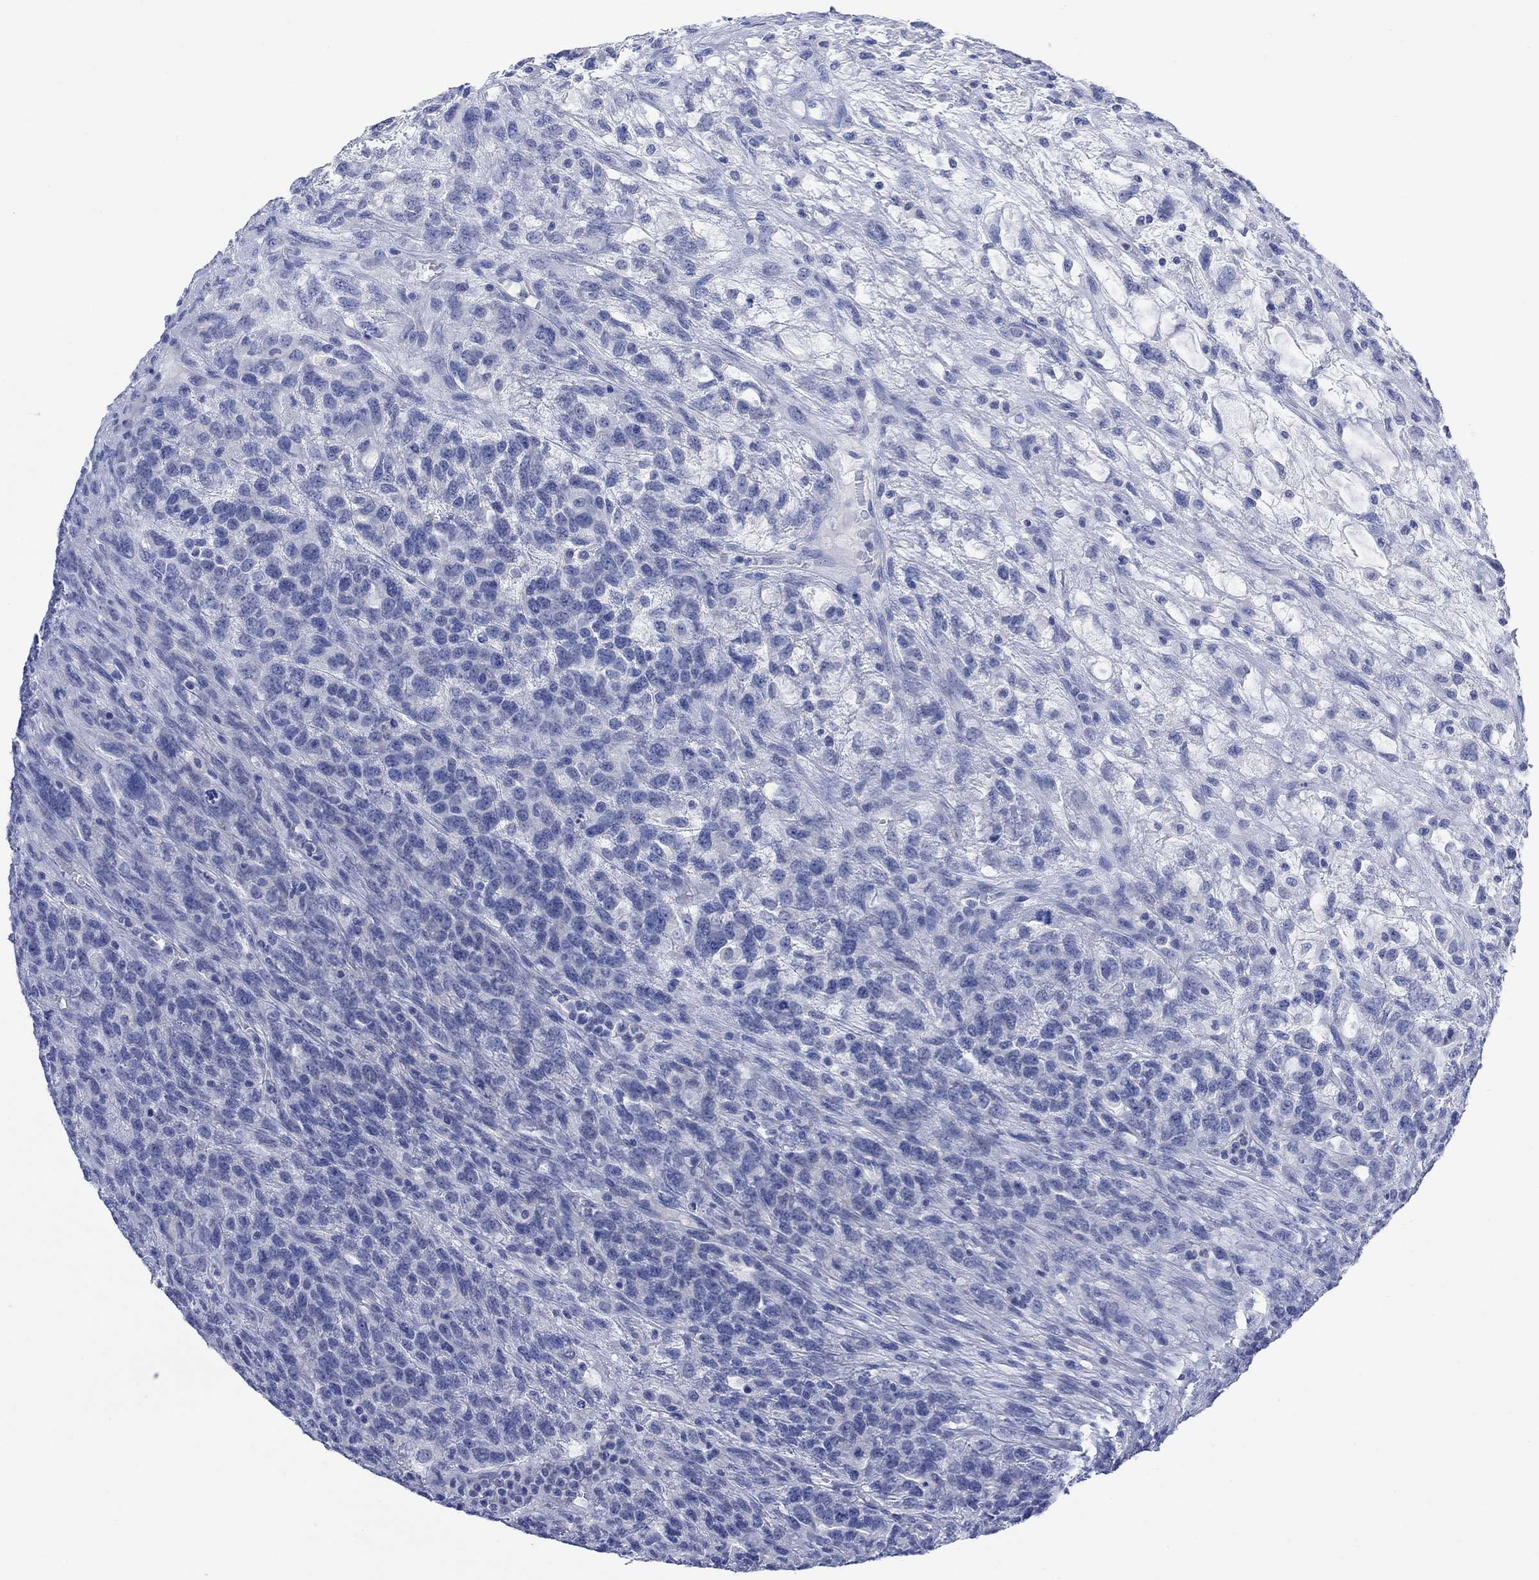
{"staining": {"intensity": "negative", "quantity": "none", "location": "none"}, "tissue": "testis cancer", "cell_type": "Tumor cells", "image_type": "cancer", "snomed": [{"axis": "morphology", "description": "Seminoma, NOS"}, {"axis": "topography", "description": "Testis"}], "caption": "This is an IHC photomicrograph of human testis seminoma. There is no expression in tumor cells.", "gene": "FBP2", "patient": {"sex": "male", "age": 52}}